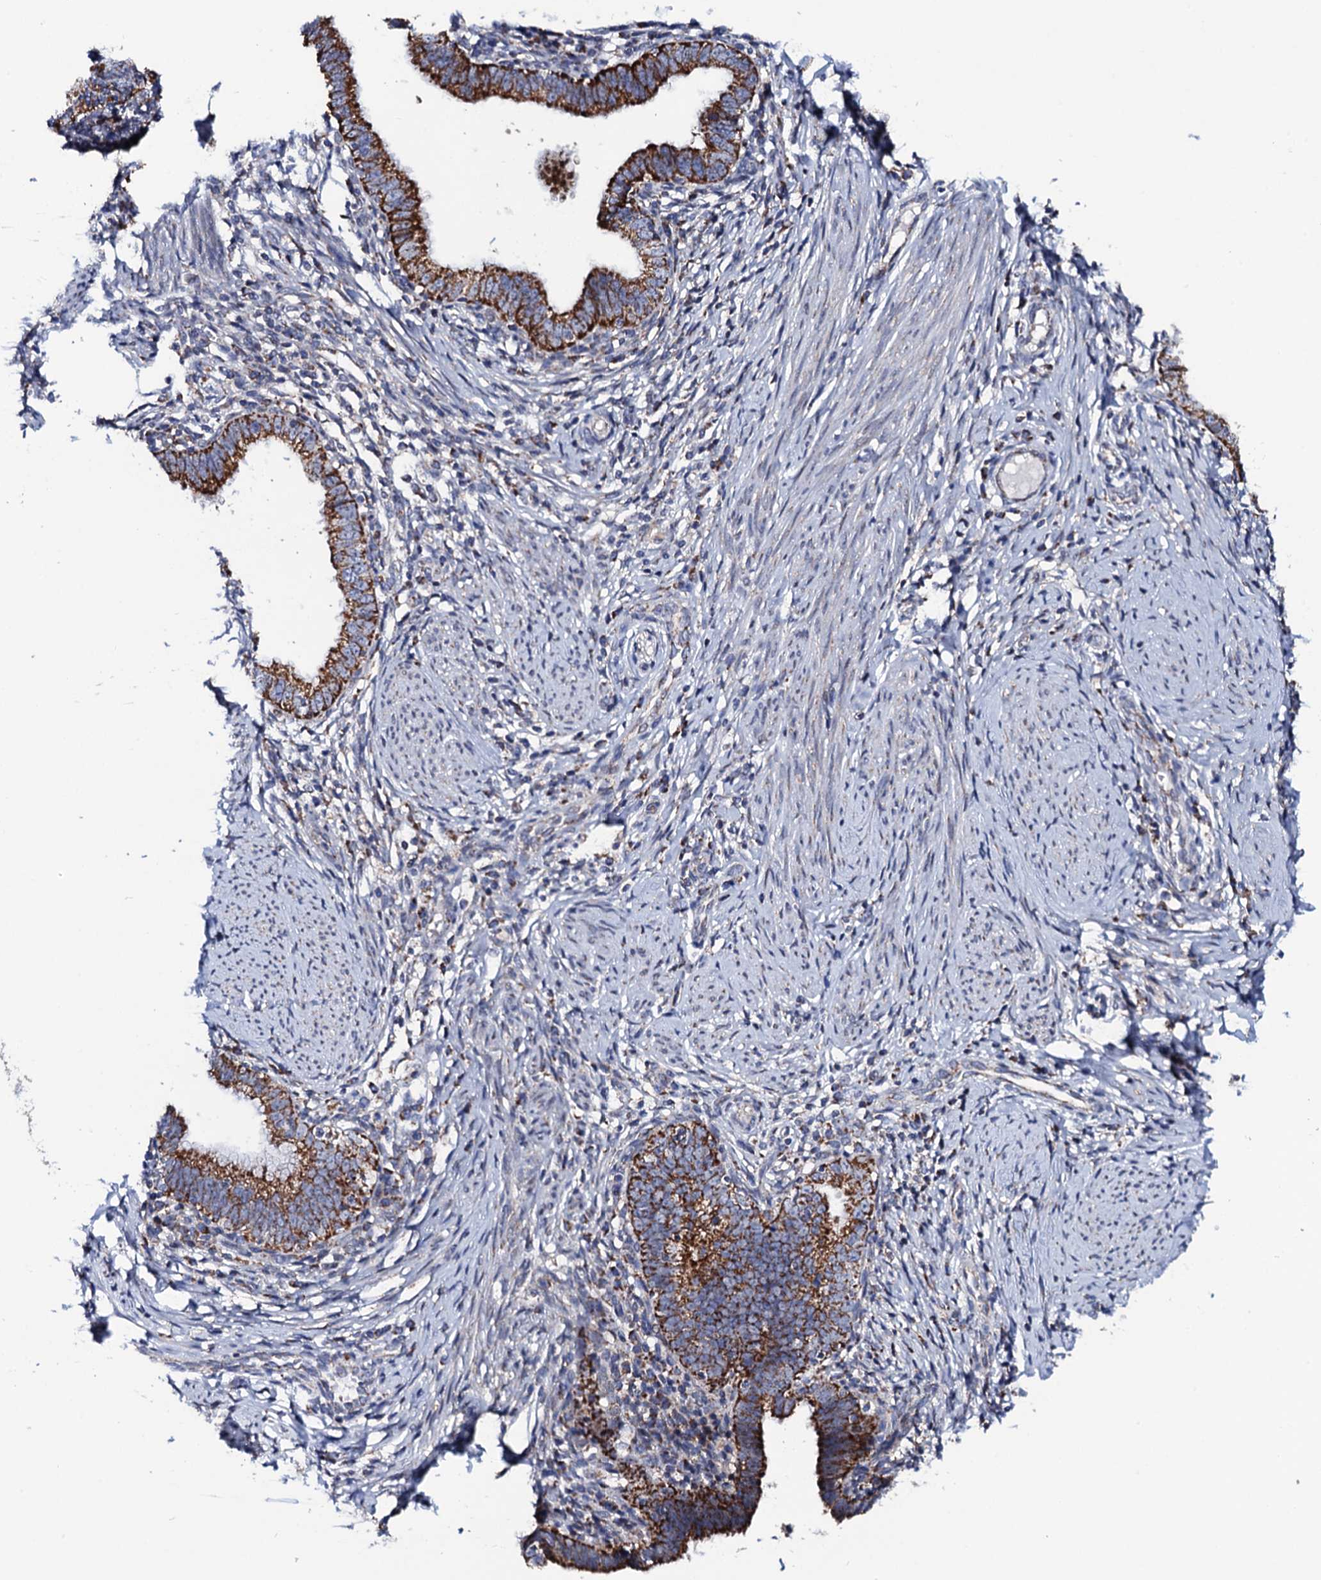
{"staining": {"intensity": "moderate", "quantity": ">75%", "location": "cytoplasmic/membranous"}, "tissue": "cervical cancer", "cell_type": "Tumor cells", "image_type": "cancer", "snomed": [{"axis": "morphology", "description": "Adenocarcinoma, NOS"}, {"axis": "topography", "description": "Cervix"}], "caption": "IHC micrograph of cervical adenocarcinoma stained for a protein (brown), which reveals medium levels of moderate cytoplasmic/membranous expression in about >75% of tumor cells.", "gene": "PTCD3", "patient": {"sex": "female", "age": 36}}